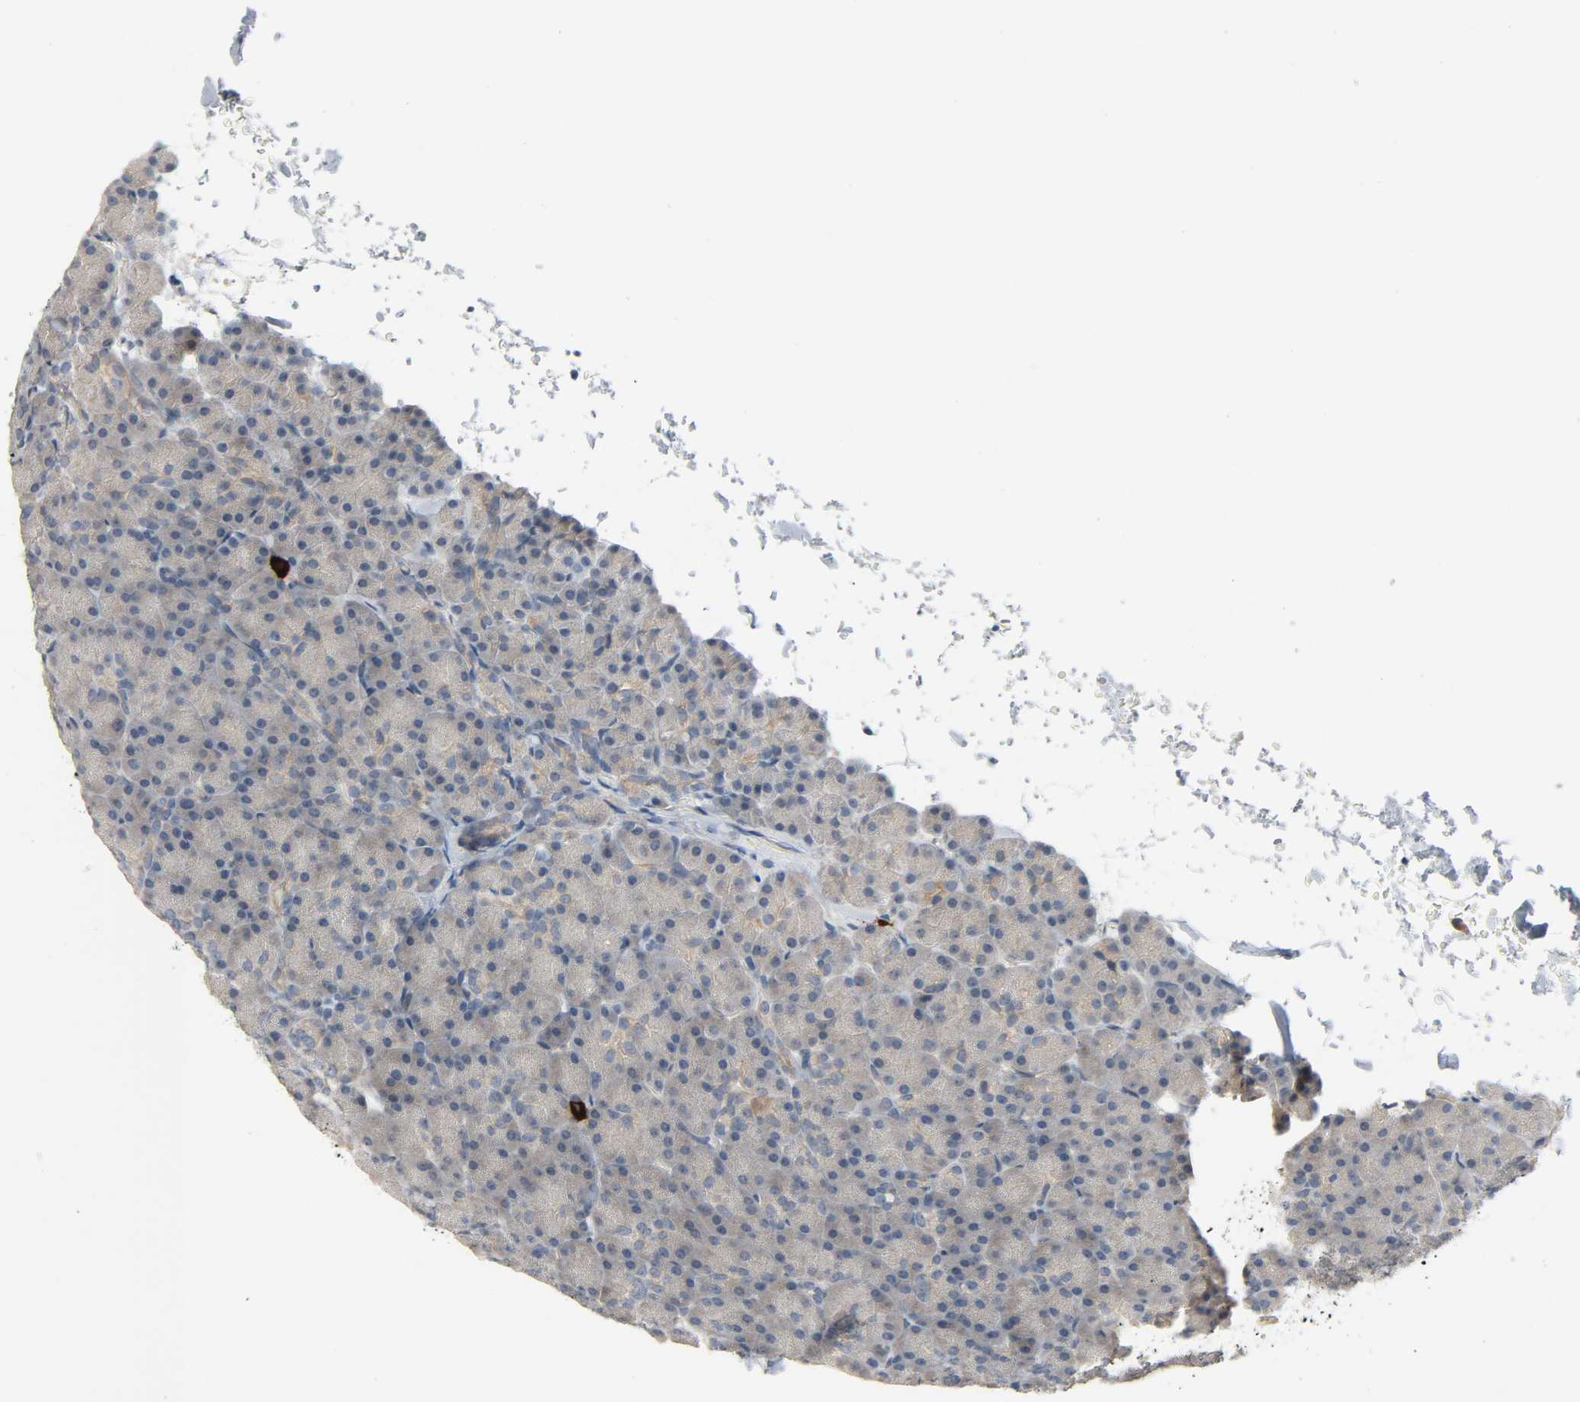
{"staining": {"intensity": "weak", "quantity": "25%-75%", "location": "cytoplasmic/membranous"}, "tissue": "pancreas", "cell_type": "Exocrine glandular cells", "image_type": "normal", "snomed": [{"axis": "morphology", "description": "Normal tissue, NOS"}, {"axis": "topography", "description": "Pancreas"}], "caption": "A brown stain labels weak cytoplasmic/membranous staining of a protein in exocrine glandular cells of unremarkable pancreas. (IHC, brightfield microscopy, high magnification).", "gene": "LIMCH1", "patient": {"sex": "female", "age": 43}}